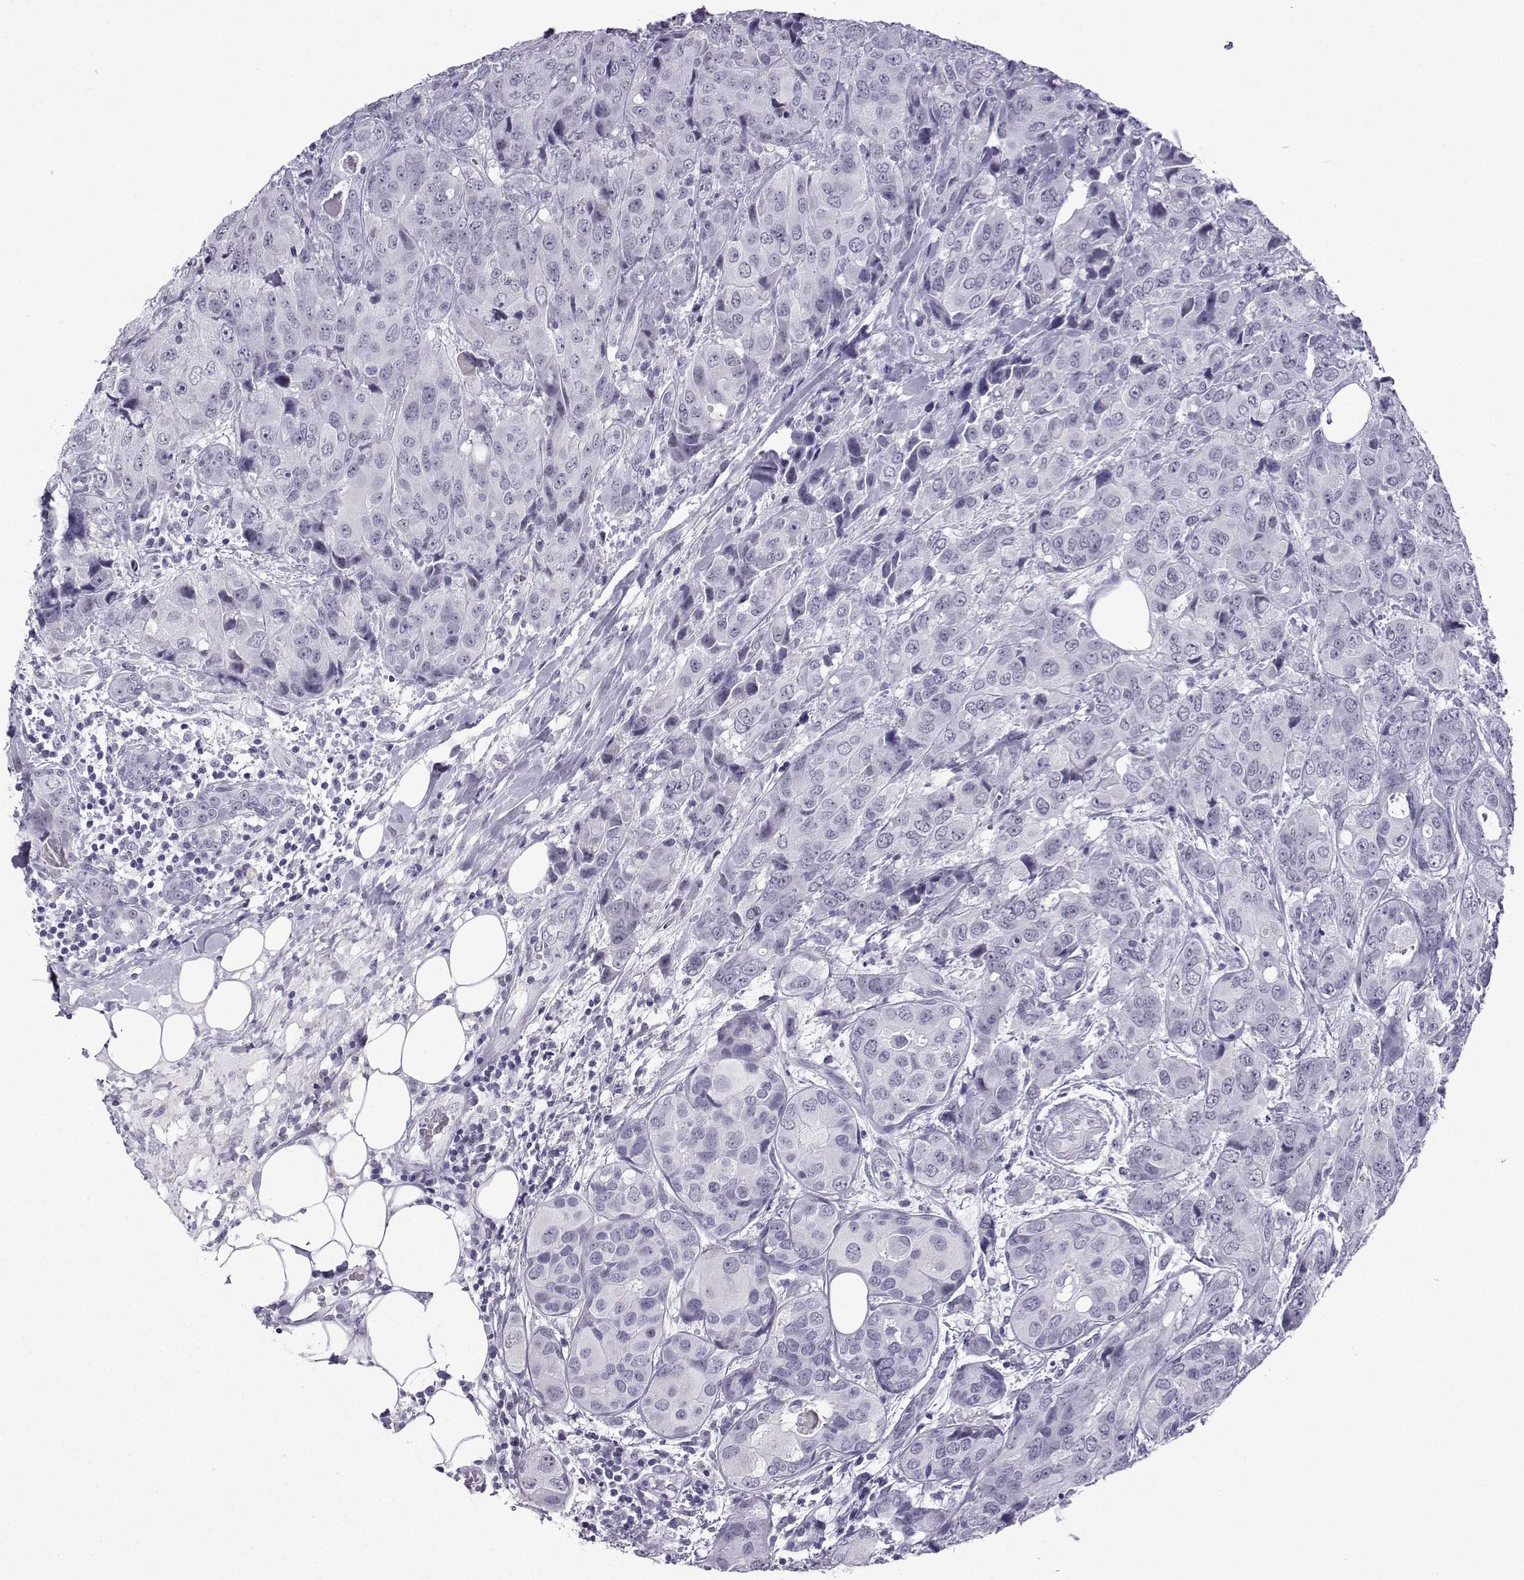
{"staining": {"intensity": "negative", "quantity": "none", "location": "none"}, "tissue": "breast cancer", "cell_type": "Tumor cells", "image_type": "cancer", "snomed": [{"axis": "morphology", "description": "Duct carcinoma"}, {"axis": "topography", "description": "Breast"}], "caption": "DAB (3,3'-diaminobenzidine) immunohistochemical staining of intraductal carcinoma (breast) shows no significant expression in tumor cells.", "gene": "MRGBP", "patient": {"sex": "female", "age": 43}}